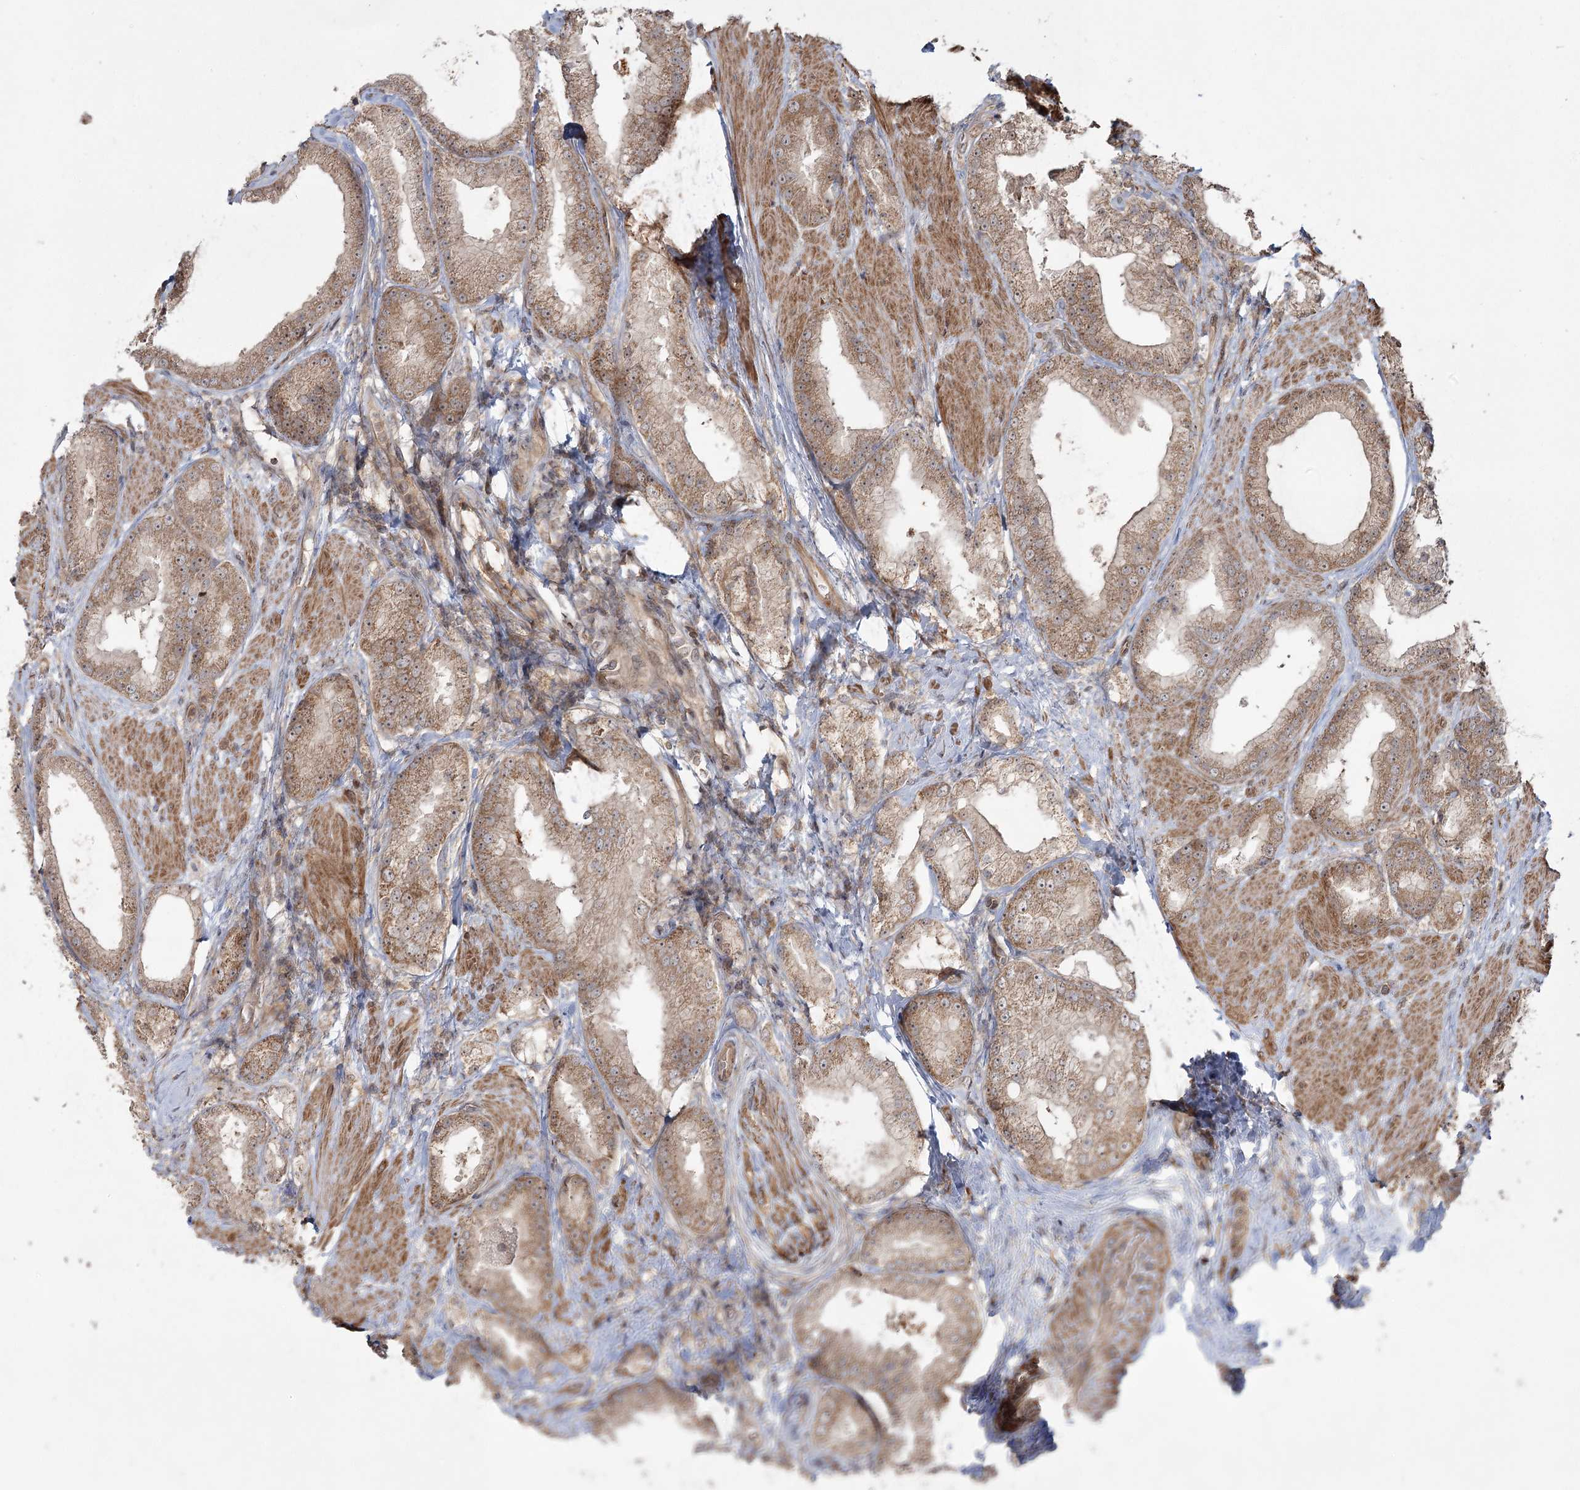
{"staining": {"intensity": "moderate", "quantity": ">75%", "location": "cytoplasmic/membranous,nuclear"}, "tissue": "prostate cancer", "cell_type": "Tumor cells", "image_type": "cancer", "snomed": [{"axis": "morphology", "description": "Adenocarcinoma, Low grade"}, {"axis": "topography", "description": "Prostate"}], "caption": "About >75% of tumor cells in human prostate adenocarcinoma (low-grade) demonstrate moderate cytoplasmic/membranous and nuclear protein staining as visualized by brown immunohistochemical staining.", "gene": "CPLANE1", "patient": {"sex": "male", "age": 67}}